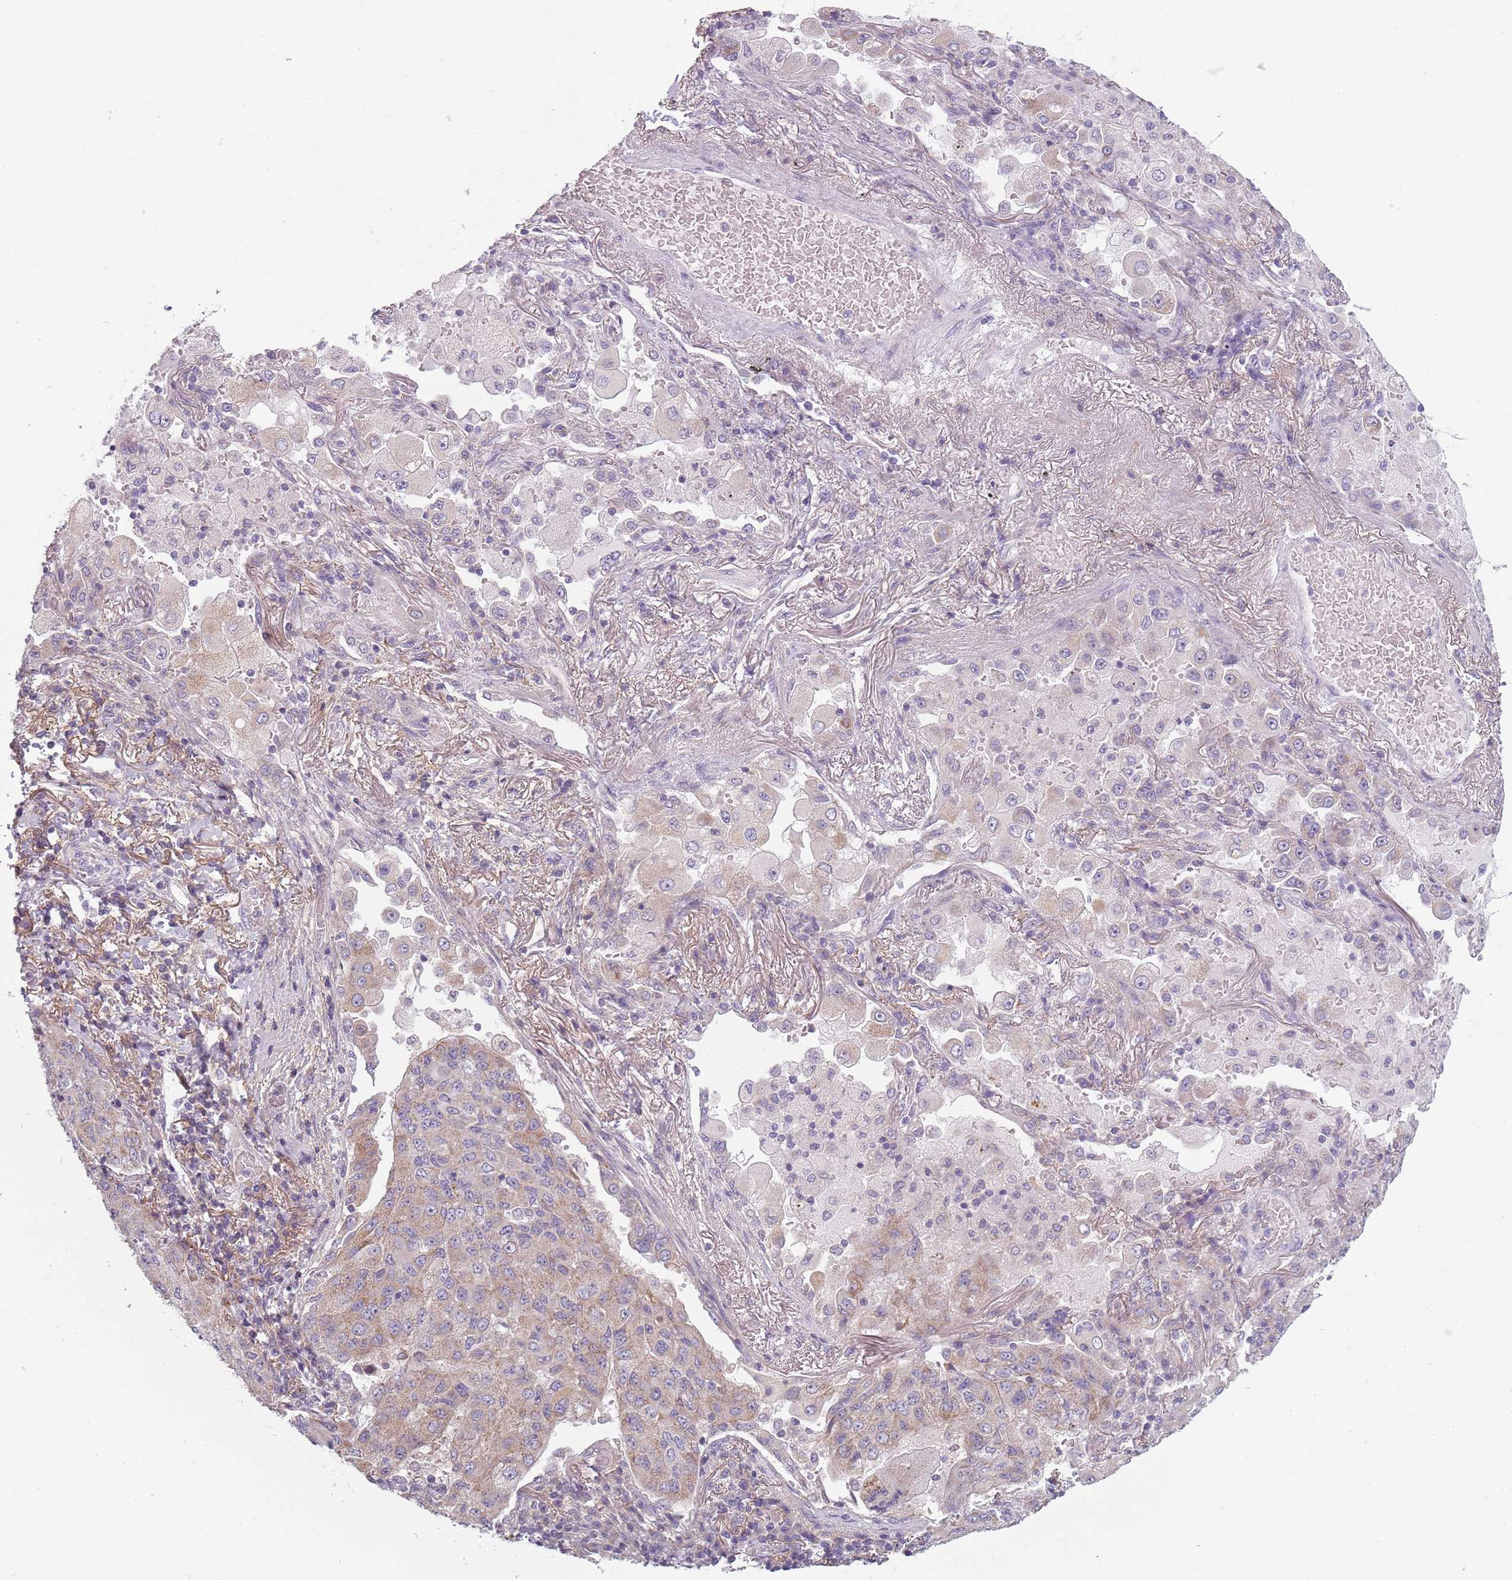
{"staining": {"intensity": "moderate", "quantity": "25%-75%", "location": "cytoplasmic/membranous"}, "tissue": "lung cancer", "cell_type": "Tumor cells", "image_type": "cancer", "snomed": [{"axis": "morphology", "description": "Squamous cell carcinoma, NOS"}, {"axis": "topography", "description": "Lung"}], "caption": "IHC (DAB (3,3'-diaminobenzidine)) staining of lung squamous cell carcinoma exhibits moderate cytoplasmic/membranous protein staining in about 25%-75% of tumor cells. (DAB IHC with brightfield microscopy, high magnification).", "gene": "MEGF8", "patient": {"sex": "male", "age": 74}}